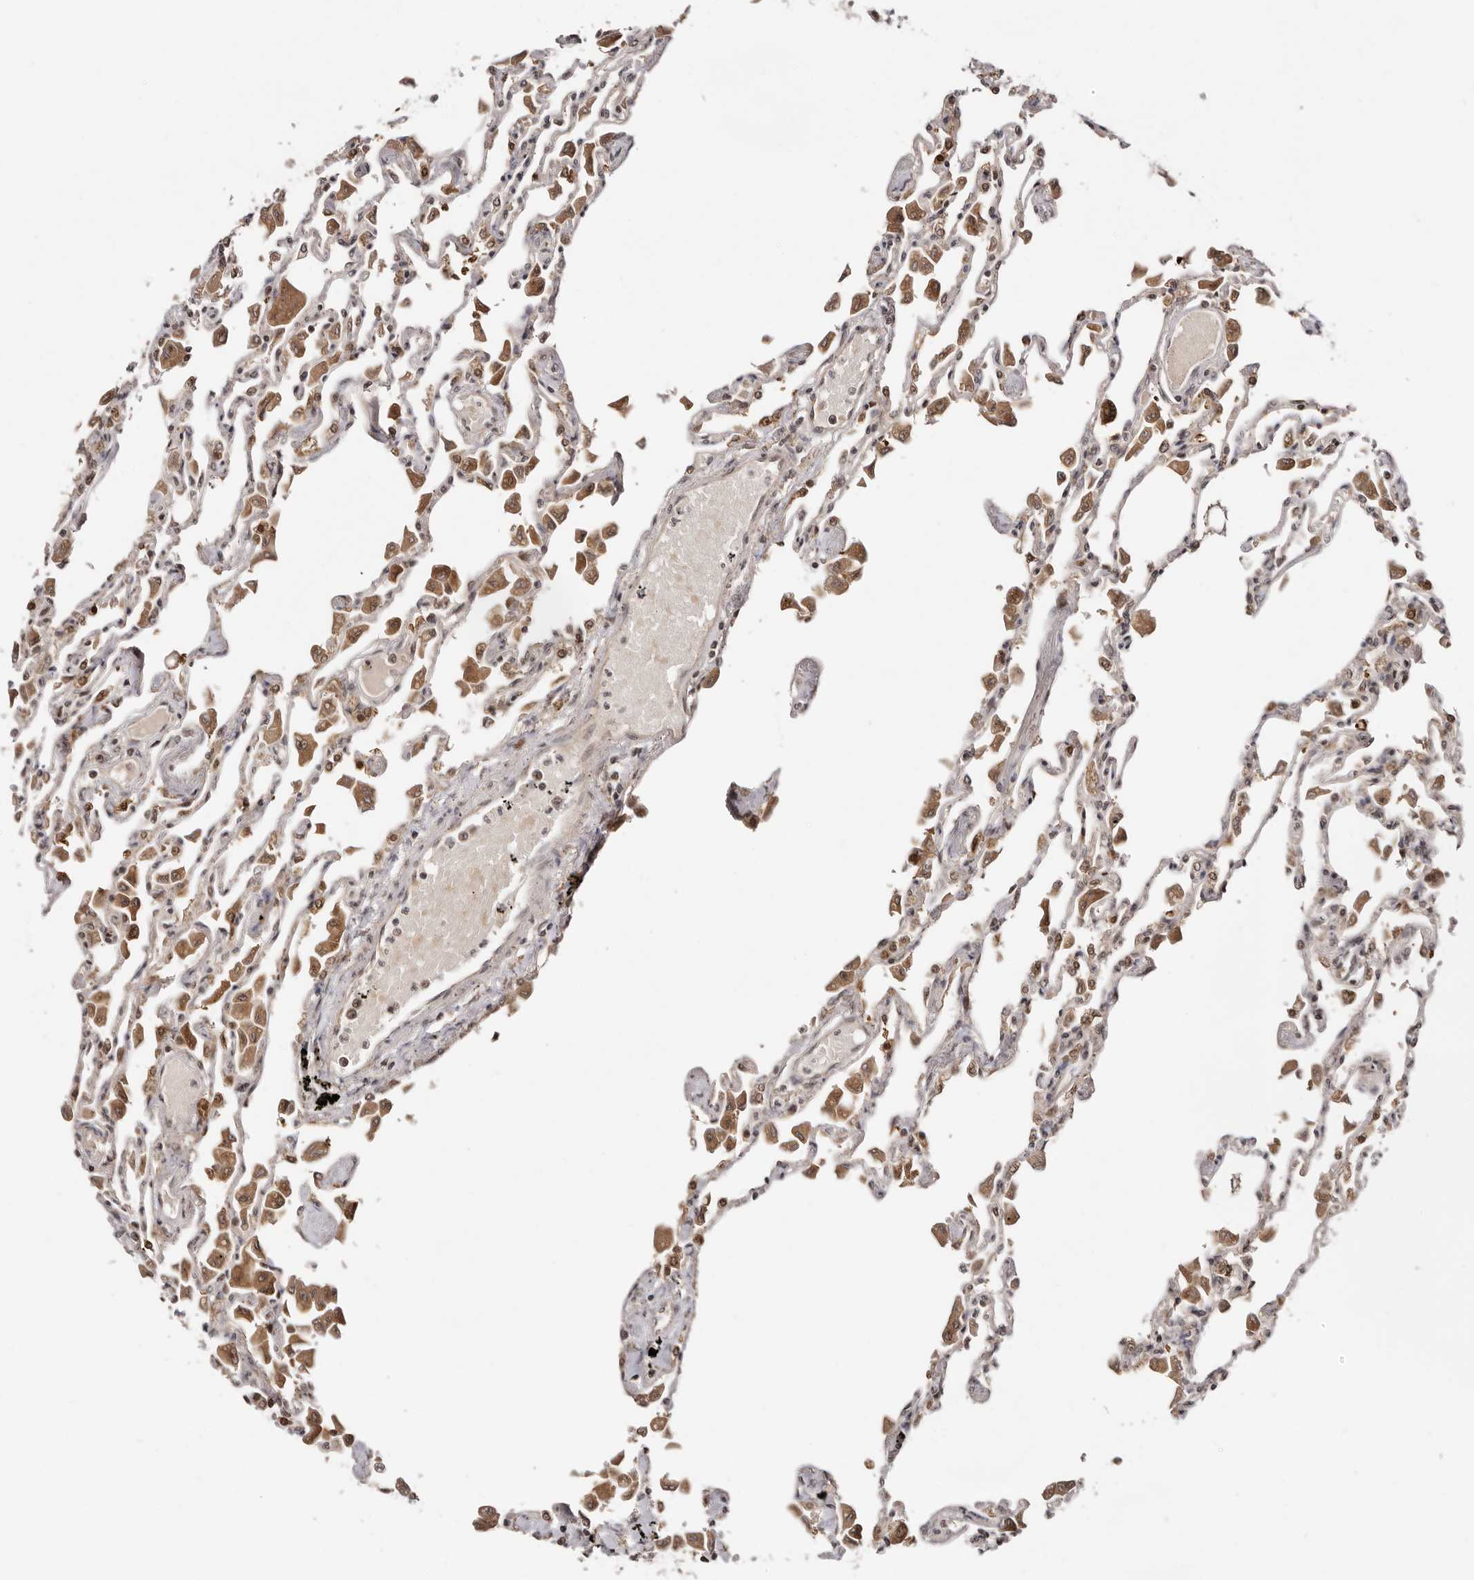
{"staining": {"intensity": "moderate", "quantity": "25%-75%", "location": "cytoplasmic/membranous"}, "tissue": "lung", "cell_type": "Alveolar cells", "image_type": "normal", "snomed": [{"axis": "morphology", "description": "Normal tissue, NOS"}, {"axis": "topography", "description": "Bronchus"}, {"axis": "topography", "description": "Lung"}], "caption": "Immunohistochemistry (IHC) staining of normal lung, which reveals medium levels of moderate cytoplasmic/membranous expression in approximately 25%-75% of alveolar cells indicating moderate cytoplasmic/membranous protein staining. The staining was performed using DAB (brown) for protein detection and nuclei were counterstained in hematoxylin (blue).", "gene": "MED8", "patient": {"sex": "female", "age": 49}}